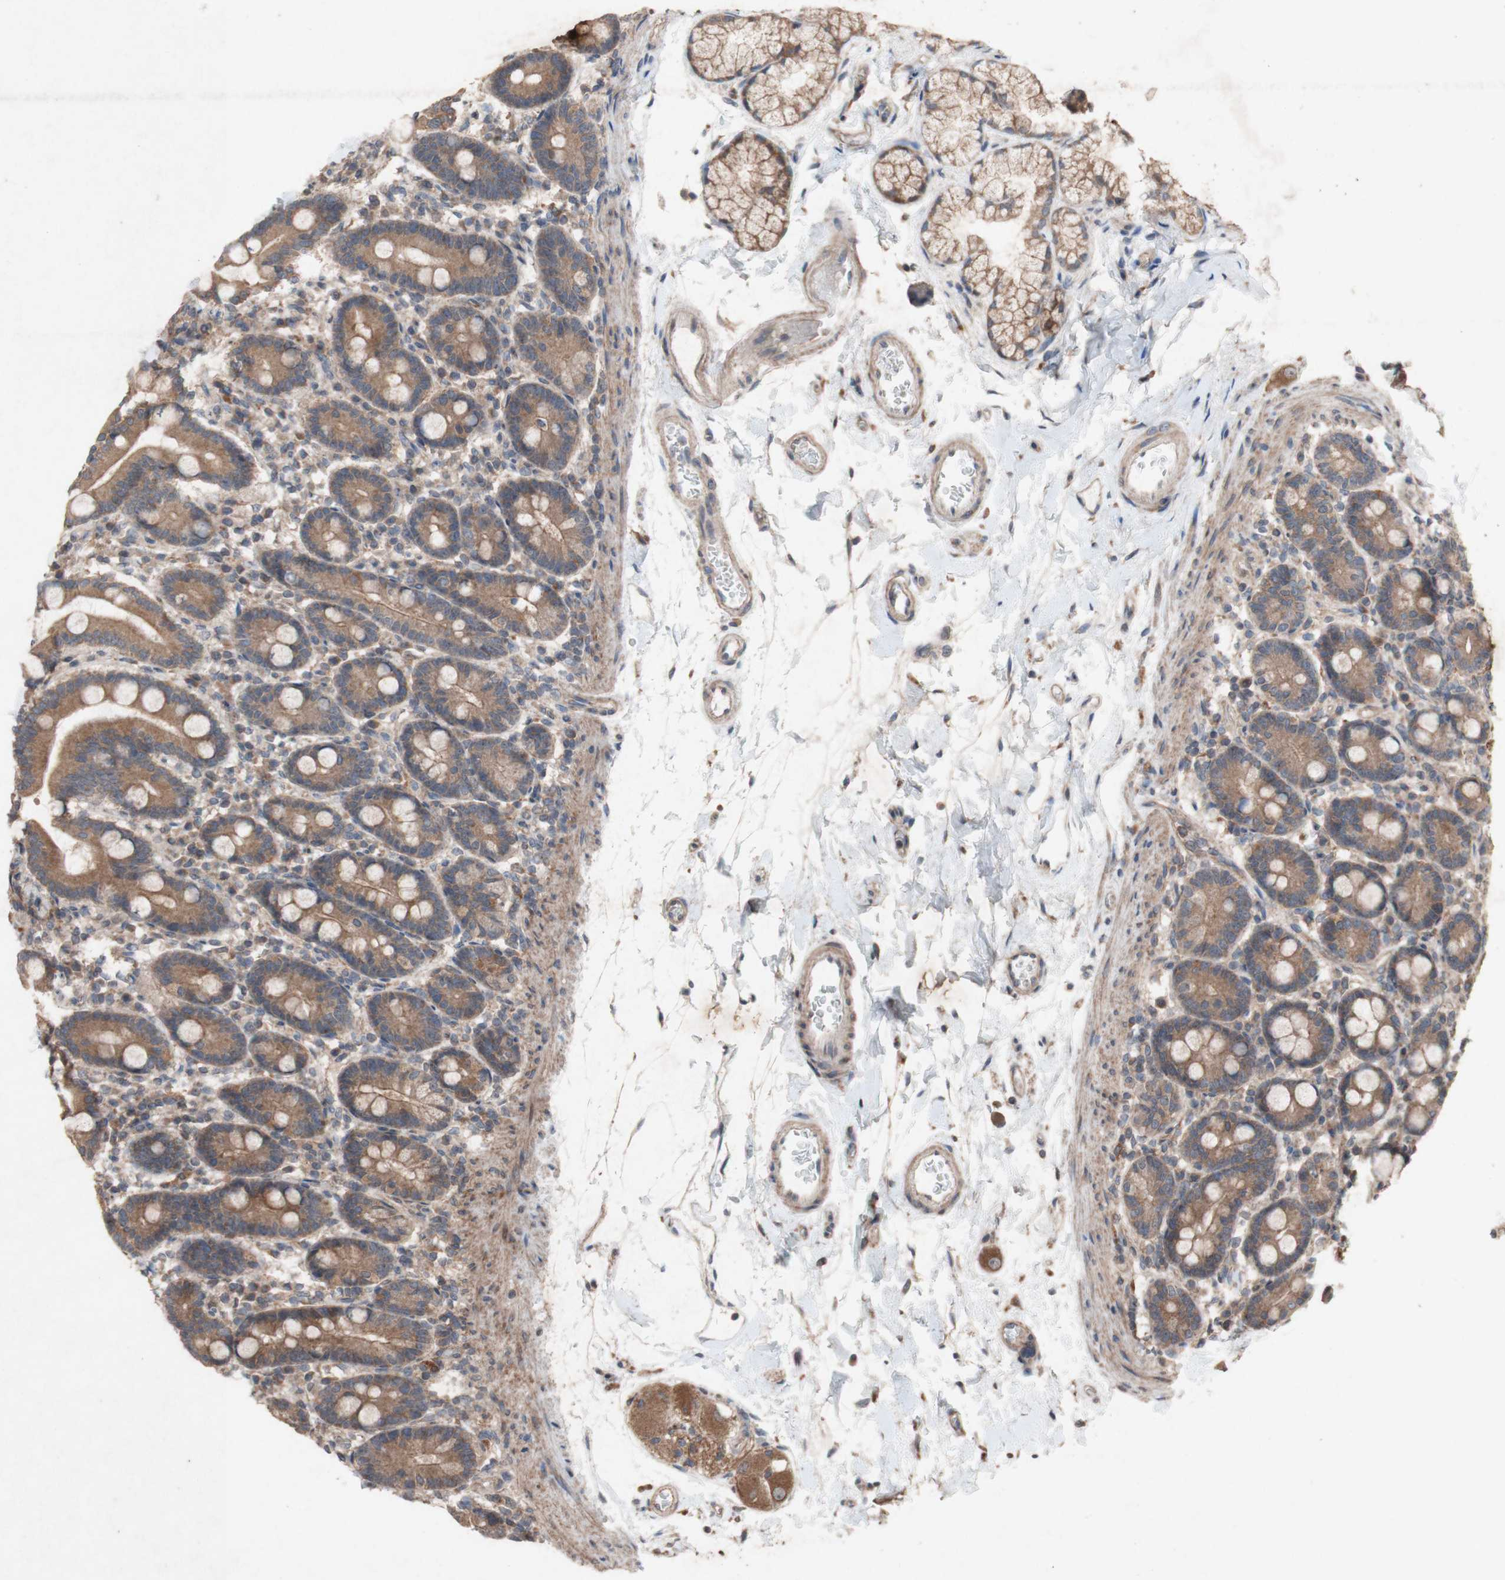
{"staining": {"intensity": "moderate", "quantity": ">75%", "location": "cytoplasmic/membranous"}, "tissue": "duodenum", "cell_type": "Glandular cells", "image_type": "normal", "snomed": [{"axis": "morphology", "description": "Normal tissue, NOS"}, {"axis": "topography", "description": "Duodenum"}], "caption": "An image showing moderate cytoplasmic/membranous staining in about >75% of glandular cells in unremarkable duodenum, as visualized by brown immunohistochemical staining.", "gene": "ATP6V1F", "patient": {"sex": "male", "age": 54}}